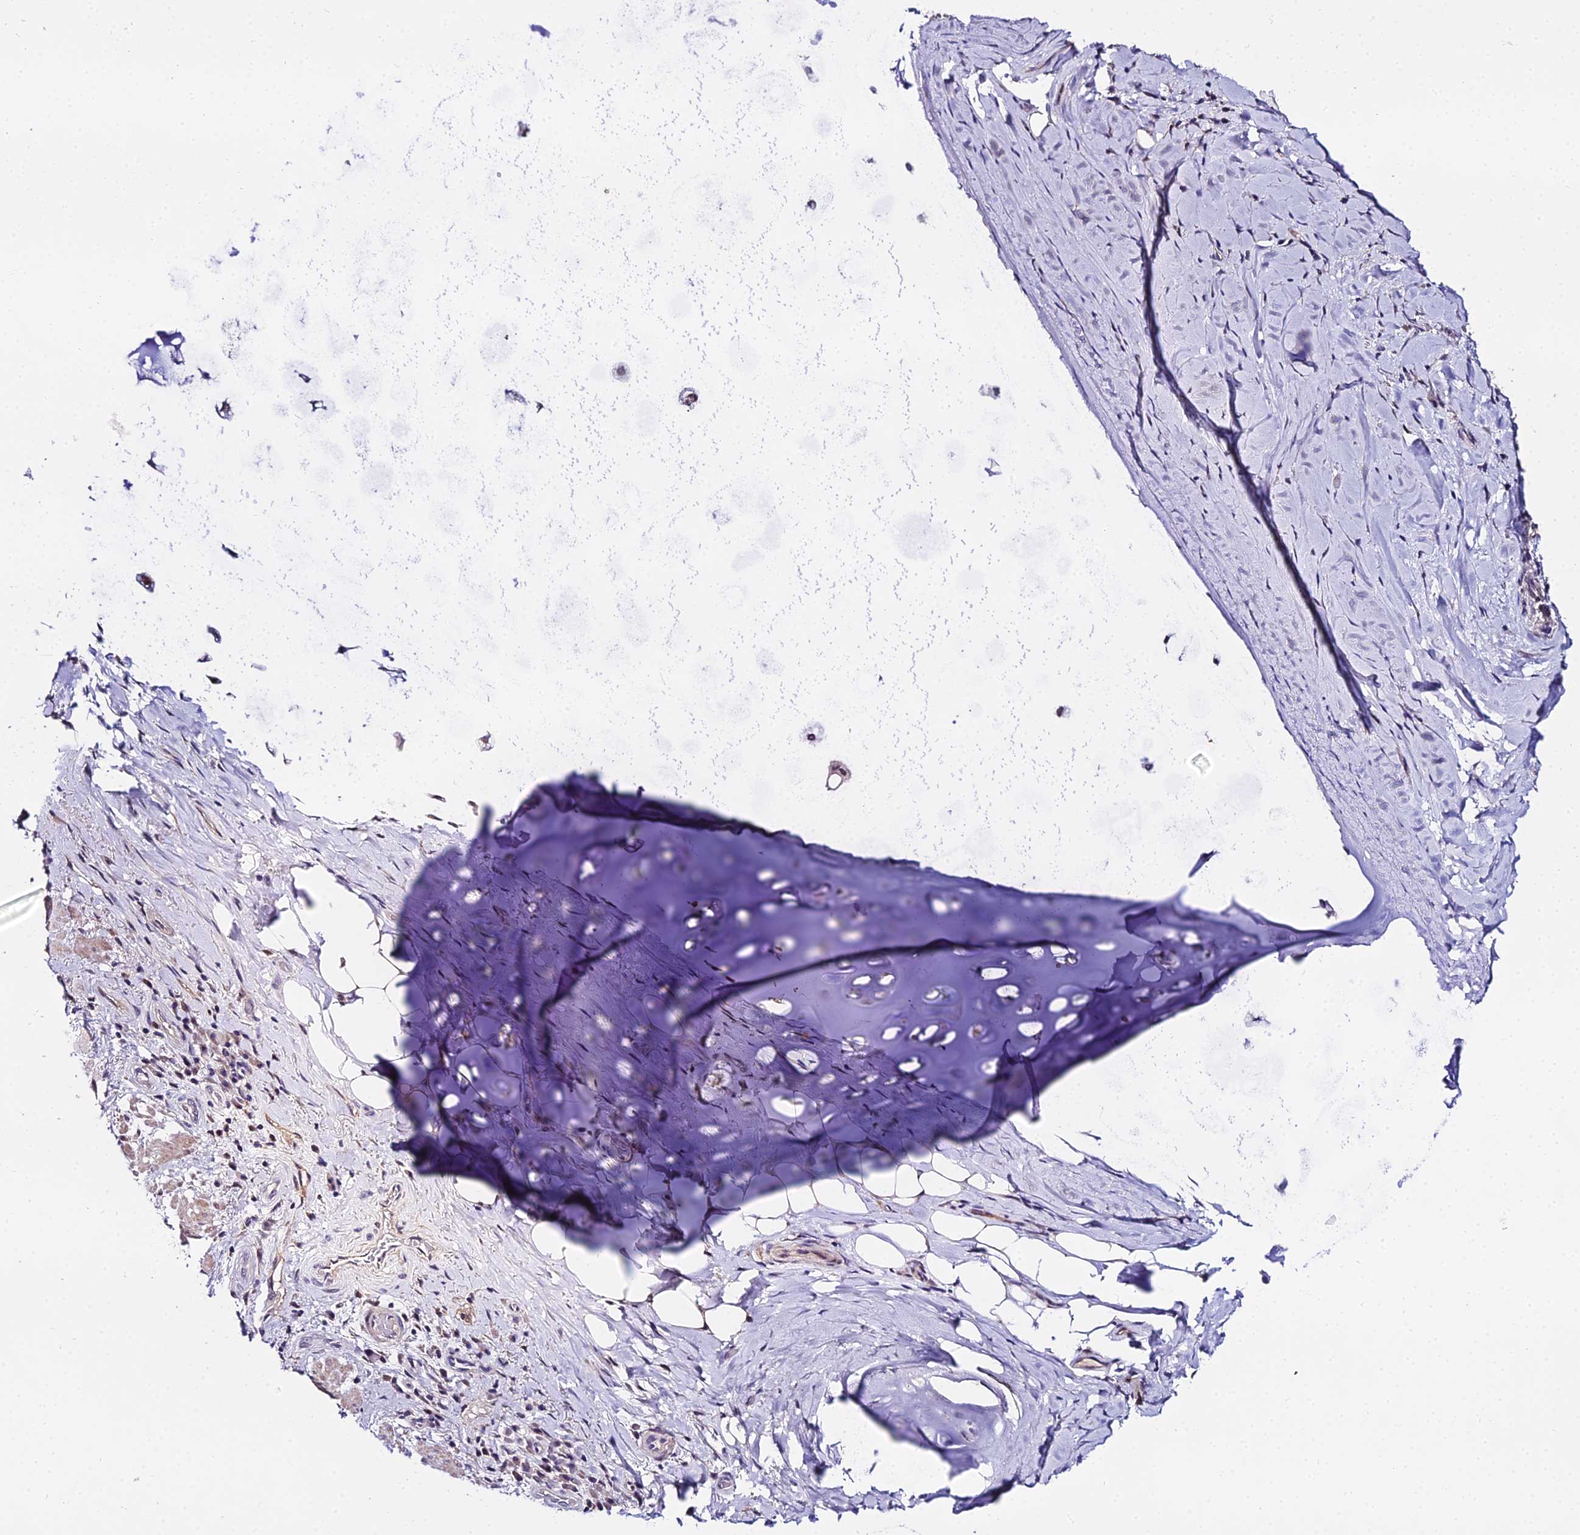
{"staining": {"intensity": "negative", "quantity": "none", "location": "none"}, "tissue": "adipose tissue", "cell_type": "Adipocytes", "image_type": "normal", "snomed": [{"axis": "morphology", "description": "Normal tissue, NOS"}, {"axis": "morphology", "description": "Squamous cell carcinoma, NOS"}, {"axis": "topography", "description": "Bronchus"}, {"axis": "topography", "description": "Lung"}], "caption": "Immunohistochemistry (IHC) photomicrograph of normal adipose tissue: human adipose tissue stained with DAB reveals no significant protein expression in adipocytes.", "gene": "TRIML2", "patient": {"sex": "male", "age": 64}}